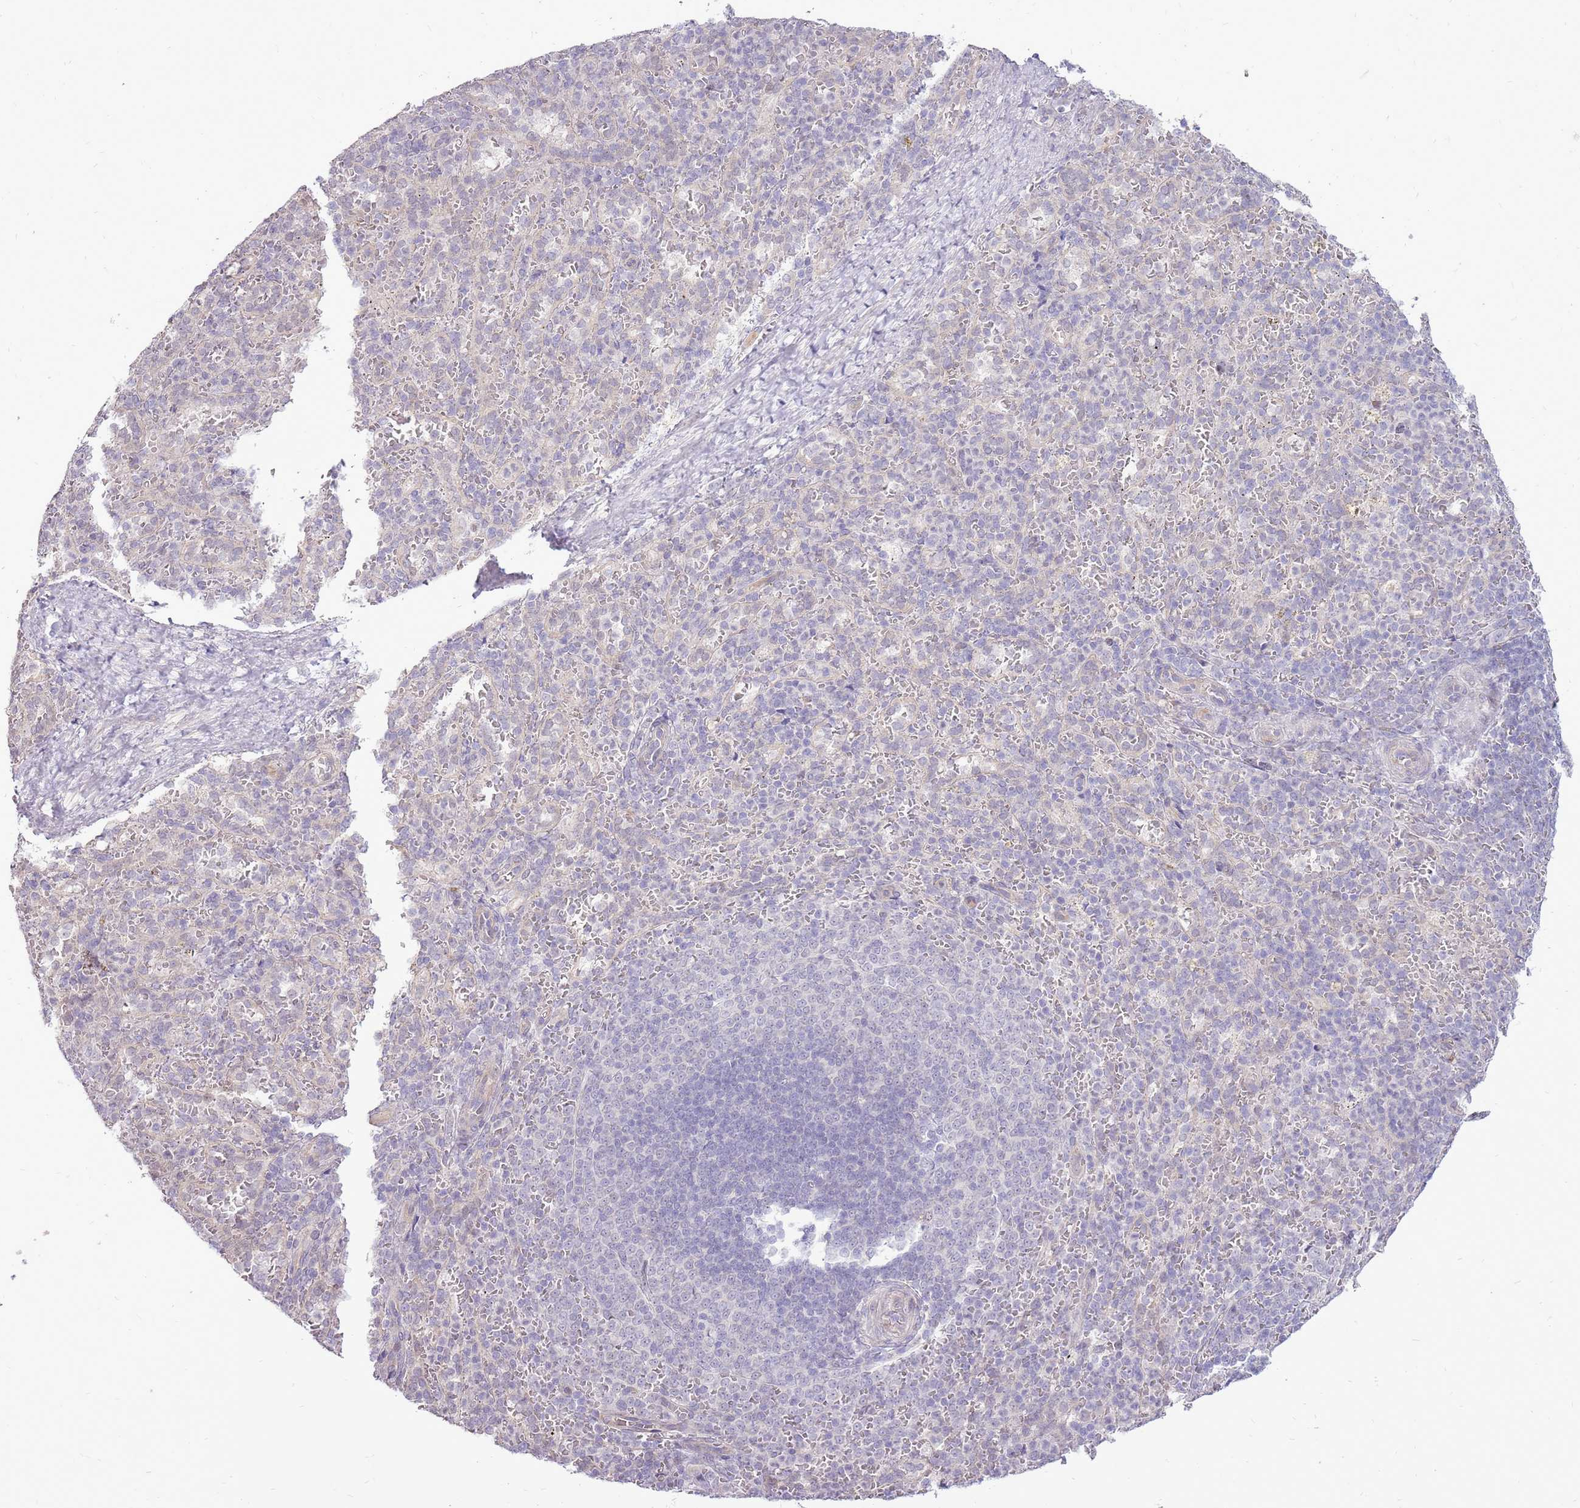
{"staining": {"intensity": "negative", "quantity": "none", "location": "none"}, "tissue": "spleen", "cell_type": "Cells in red pulp", "image_type": "normal", "snomed": [{"axis": "morphology", "description": "Normal tissue, NOS"}, {"axis": "topography", "description": "Spleen"}], "caption": "This micrograph is of normal spleen stained with immunohistochemistry (IHC) to label a protein in brown with the nuclei are counter-stained blue. There is no expression in cells in red pulp. The staining is performed using DAB (3,3'-diaminobenzidine) brown chromogen with nuclei counter-stained in using hematoxylin.", "gene": "UGGT2", "patient": {"sex": "female", "age": 21}}